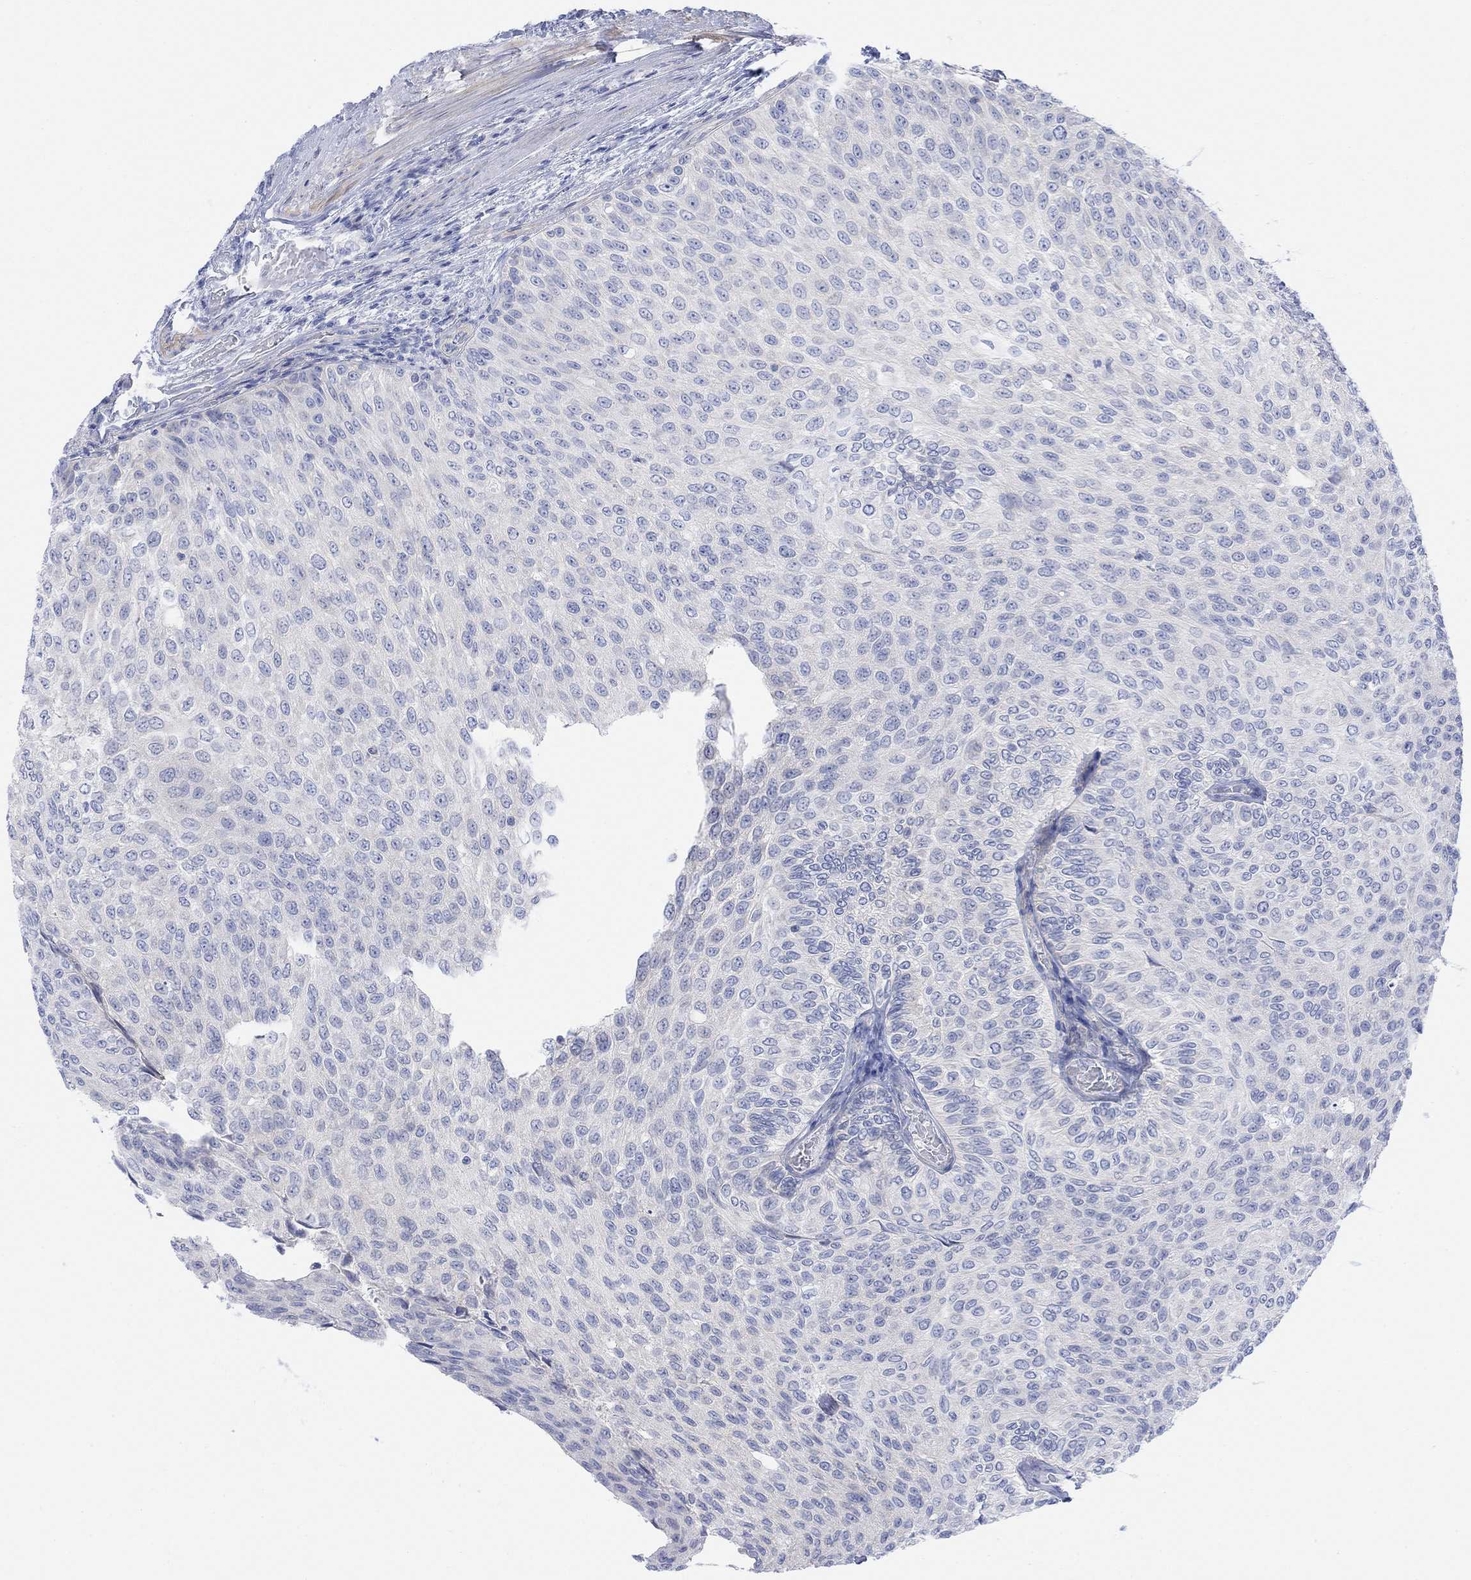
{"staining": {"intensity": "negative", "quantity": "none", "location": "none"}, "tissue": "urothelial cancer", "cell_type": "Tumor cells", "image_type": "cancer", "snomed": [{"axis": "morphology", "description": "Urothelial carcinoma, Low grade"}, {"axis": "topography", "description": "Ureter, NOS"}, {"axis": "topography", "description": "Urinary bladder"}], "caption": "Immunohistochemistry (IHC) histopathology image of neoplastic tissue: human low-grade urothelial carcinoma stained with DAB demonstrates no significant protein positivity in tumor cells.", "gene": "TLDC2", "patient": {"sex": "male", "age": 78}}